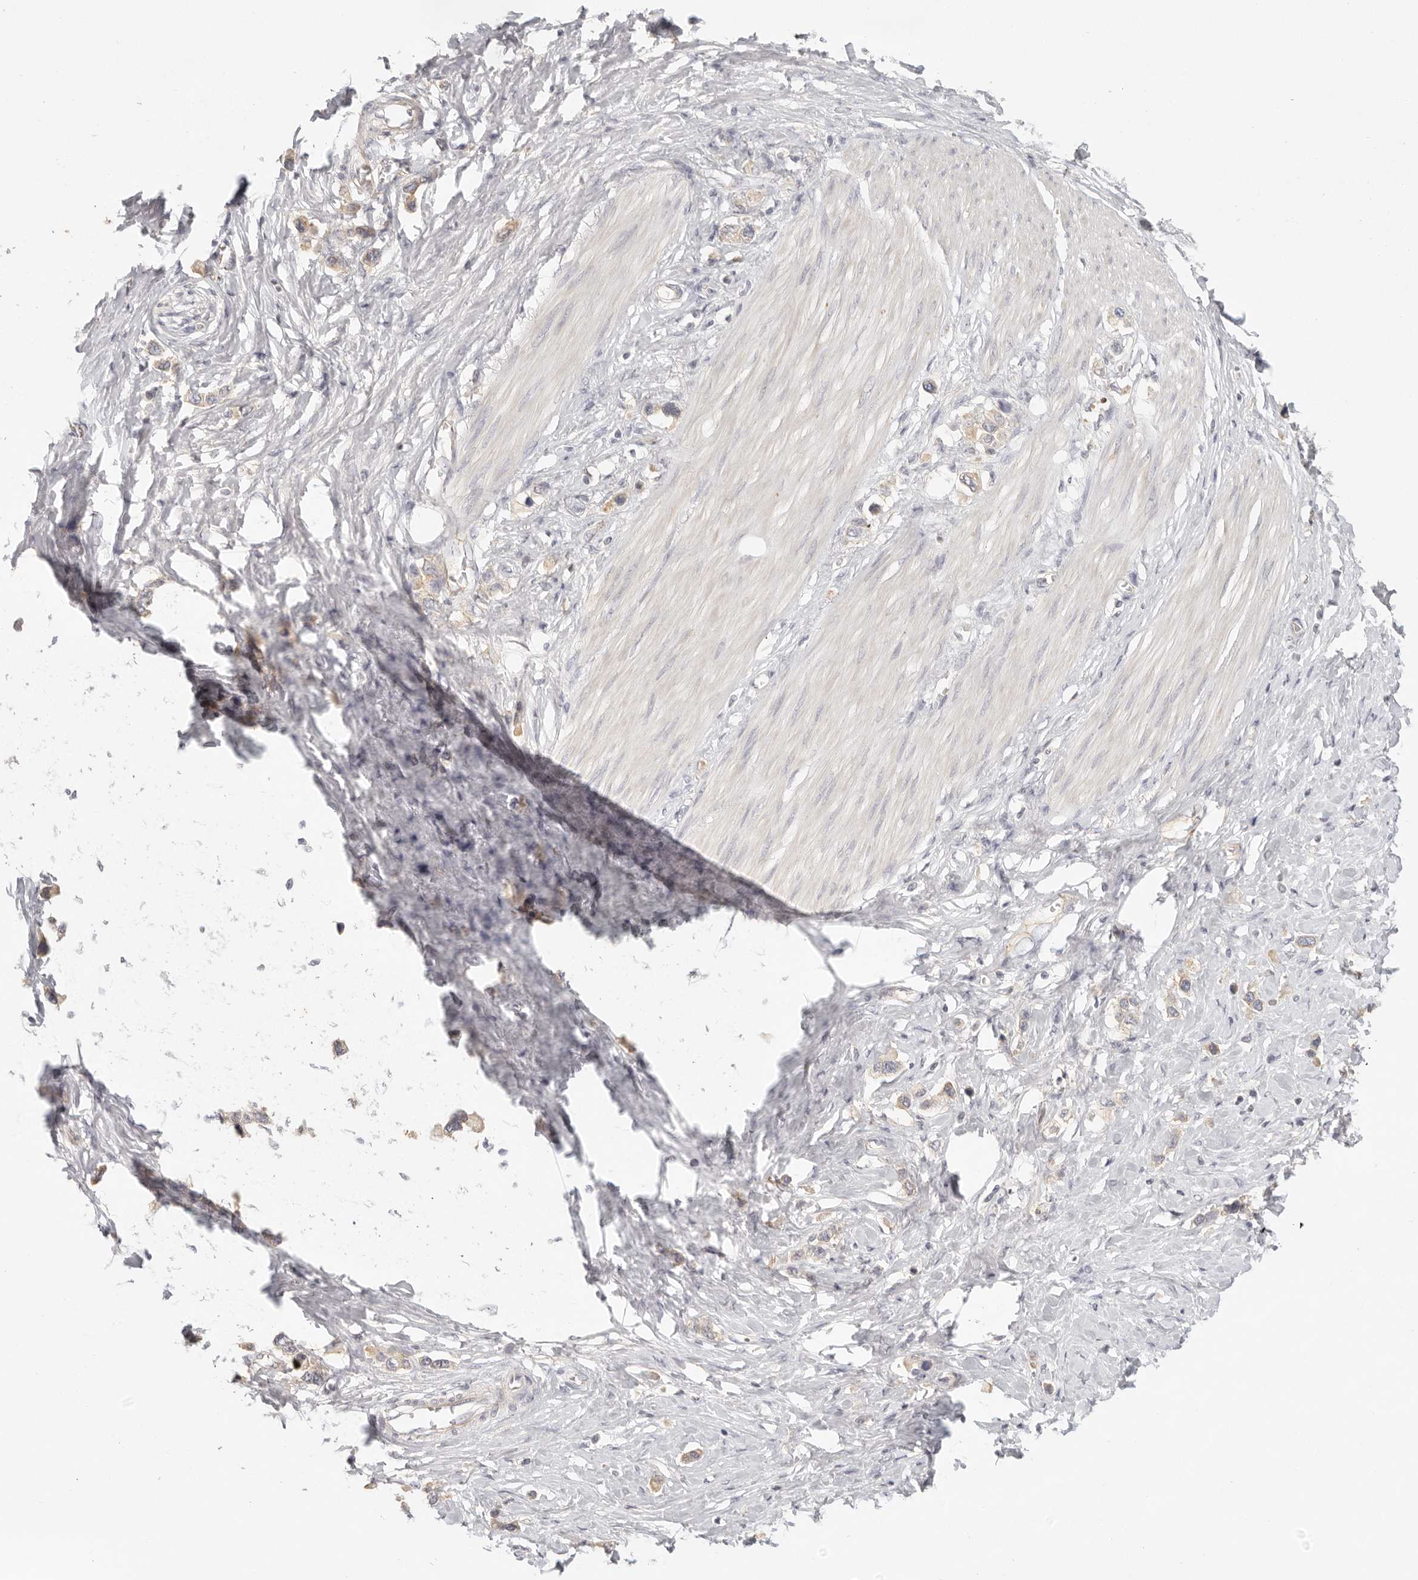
{"staining": {"intensity": "weak", "quantity": ">75%", "location": "cytoplasmic/membranous"}, "tissue": "stomach cancer", "cell_type": "Tumor cells", "image_type": "cancer", "snomed": [{"axis": "morphology", "description": "Adenocarcinoma, NOS"}, {"axis": "topography", "description": "Stomach"}], "caption": "The immunohistochemical stain shows weak cytoplasmic/membranous staining in tumor cells of stomach adenocarcinoma tissue.", "gene": "ANXA9", "patient": {"sex": "female", "age": 65}}